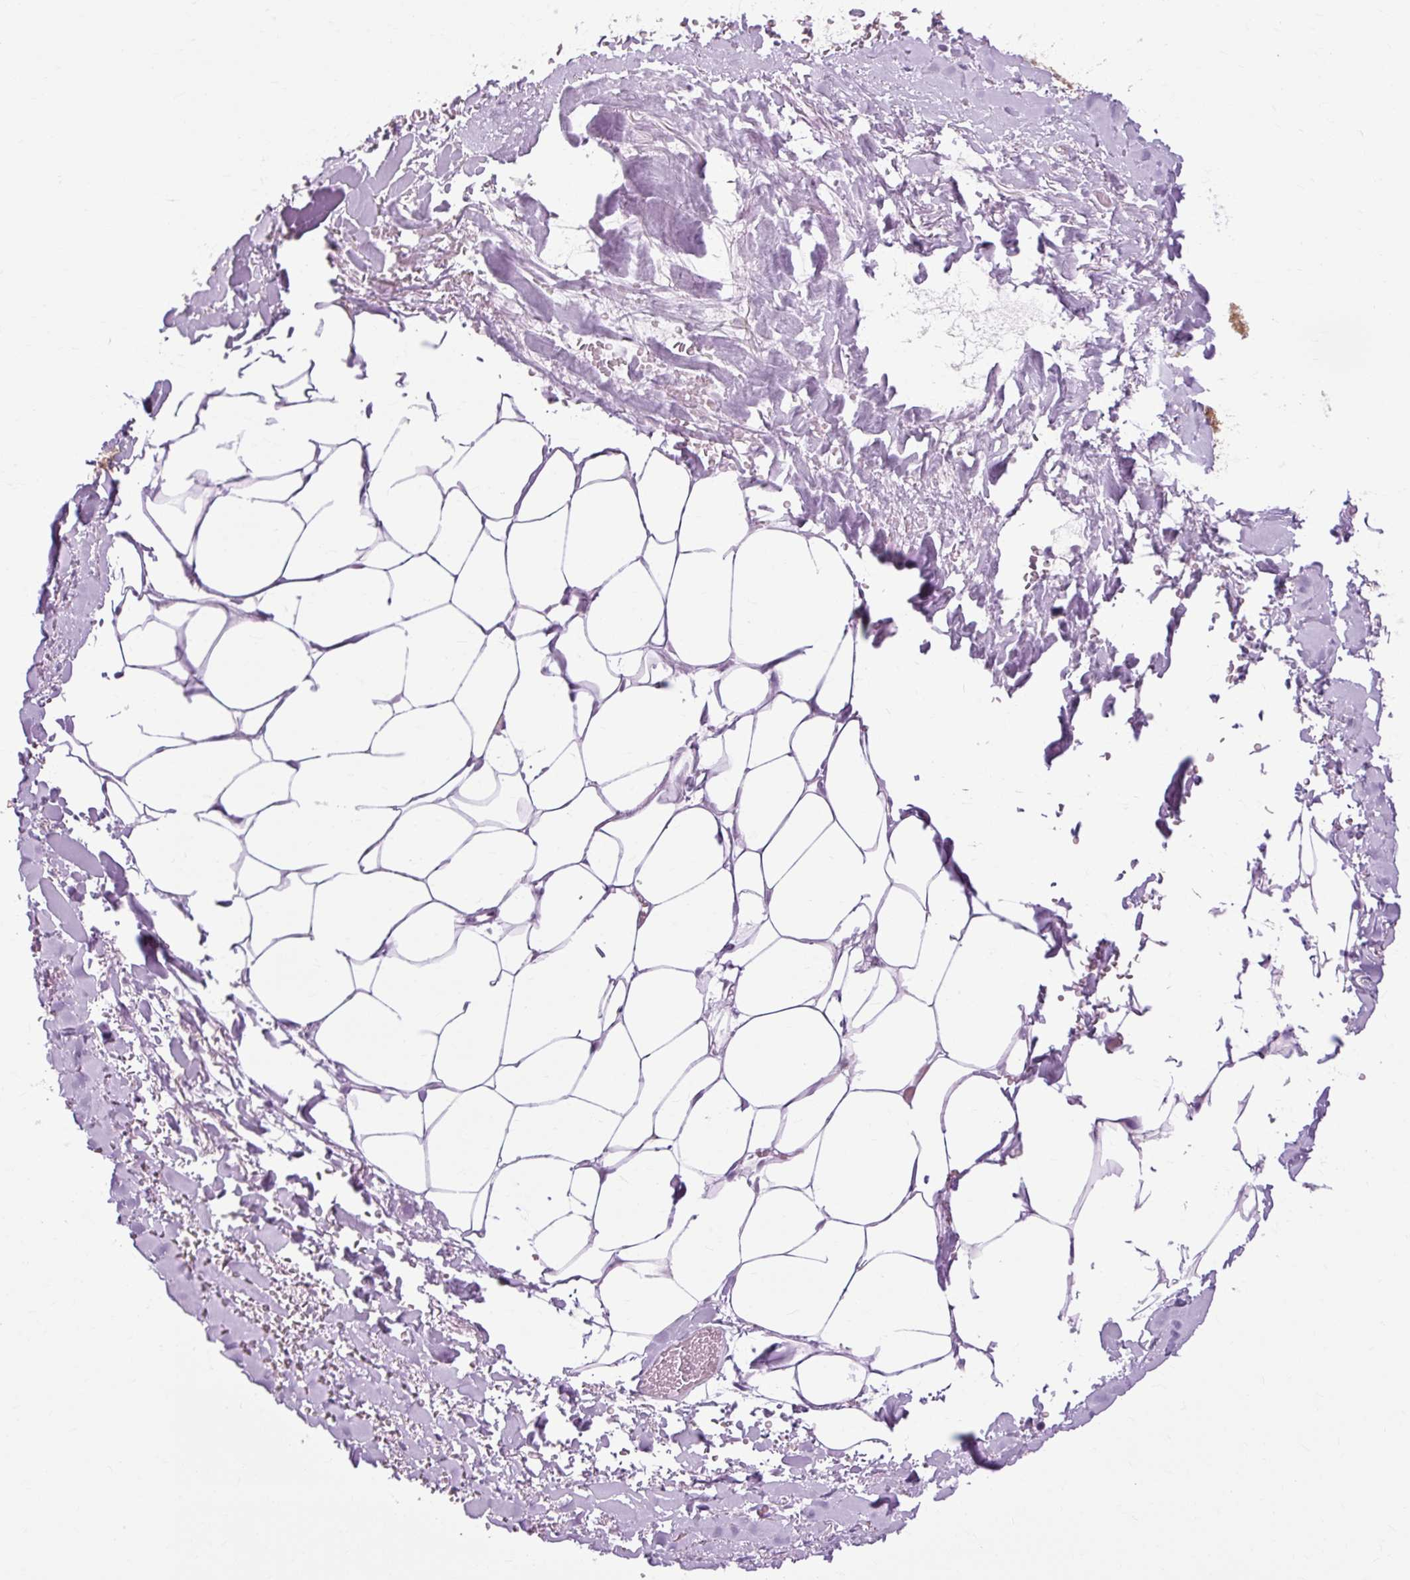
{"staining": {"intensity": "negative", "quantity": "none", "location": "none"}, "tissue": "adipose tissue", "cell_type": "Adipocytes", "image_type": "normal", "snomed": [{"axis": "morphology", "description": "Normal tissue, NOS"}, {"axis": "topography", "description": "Vagina"}, {"axis": "topography", "description": "Peripheral nerve tissue"}], "caption": "Adipose tissue stained for a protein using immunohistochemistry (IHC) shows no staining adipocytes.", "gene": "OOEP", "patient": {"sex": "female", "age": 71}}